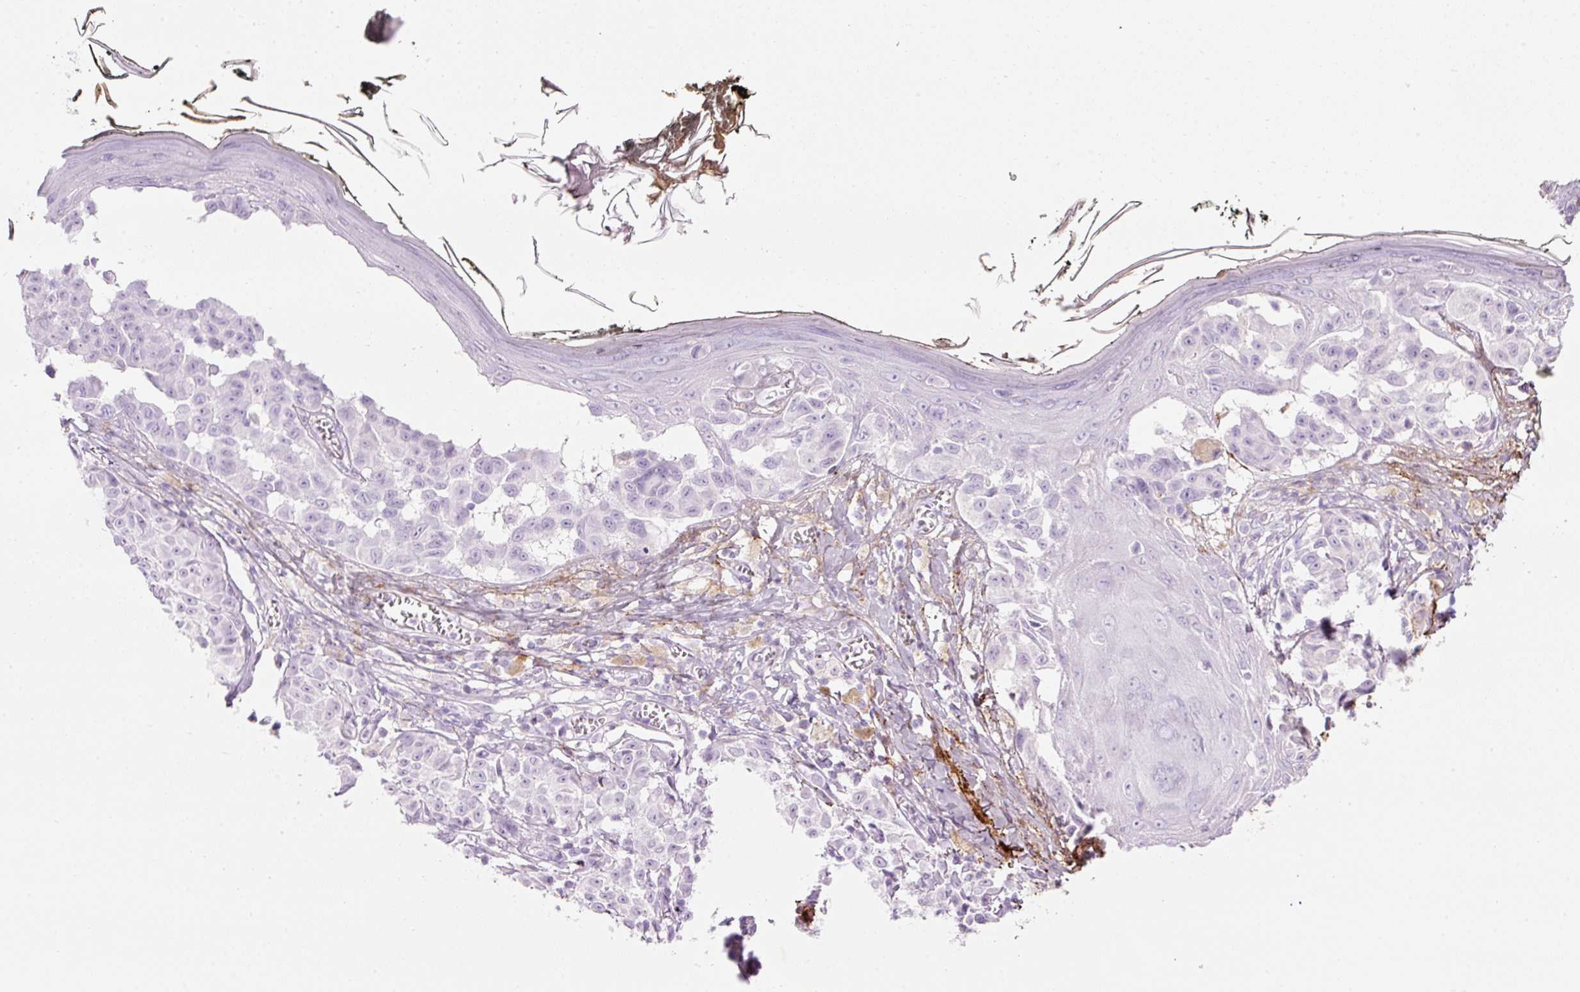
{"staining": {"intensity": "negative", "quantity": "none", "location": "none"}, "tissue": "melanoma", "cell_type": "Tumor cells", "image_type": "cancer", "snomed": [{"axis": "morphology", "description": "Malignant melanoma, NOS"}, {"axis": "topography", "description": "Skin"}], "caption": "This micrograph is of malignant melanoma stained with IHC to label a protein in brown with the nuclei are counter-stained blue. There is no positivity in tumor cells.", "gene": "MFAP4", "patient": {"sex": "female", "age": 43}}